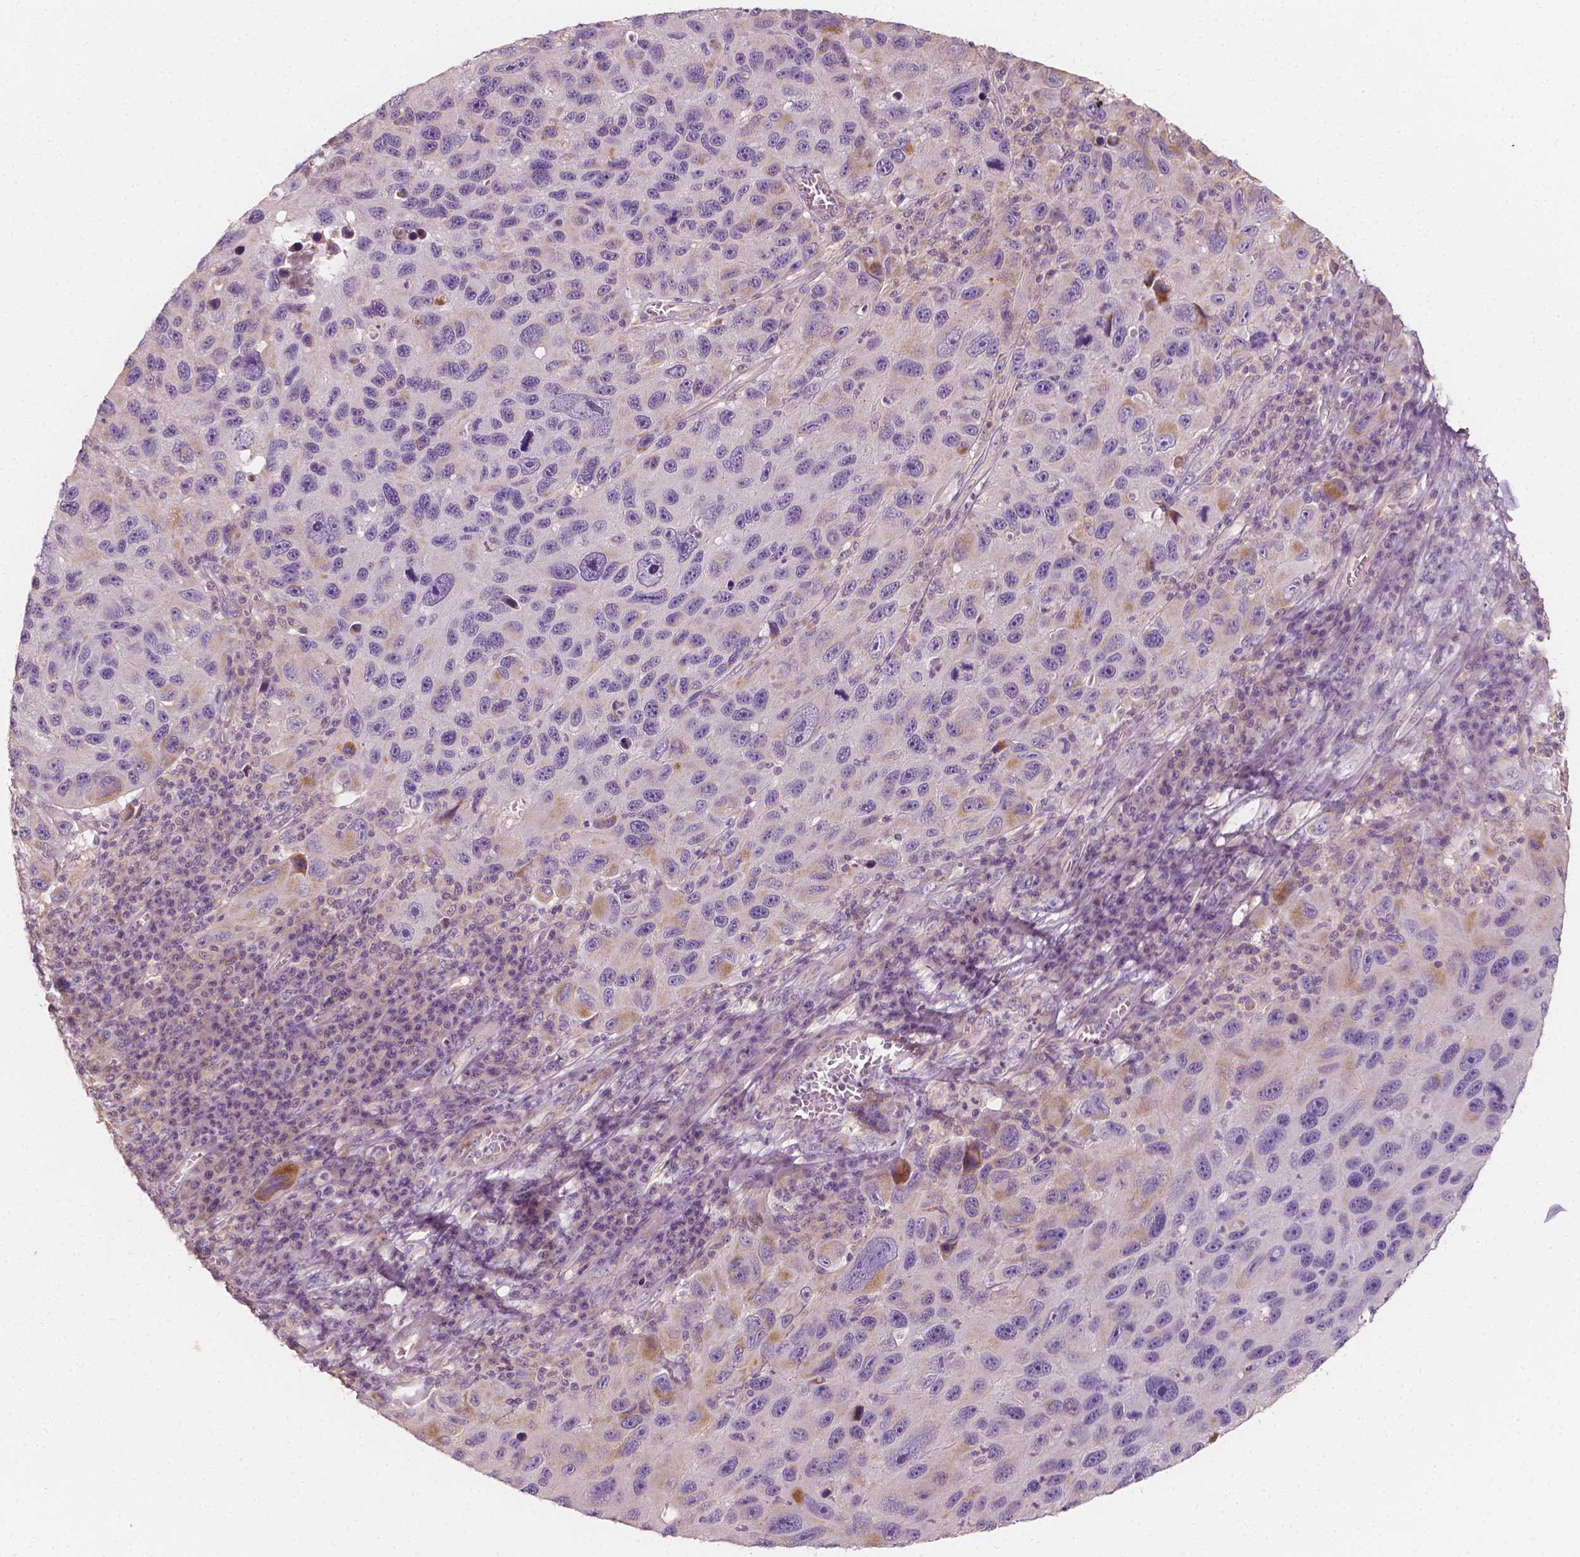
{"staining": {"intensity": "negative", "quantity": "none", "location": "none"}, "tissue": "melanoma", "cell_type": "Tumor cells", "image_type": "cancer", "snomed": [{"axis": "morphology", "description": "Malignant melanoma, NOS"}, {"axis": "topography", "description": "Skin"}], "caption": "DAB immunohistochemical staining of human melanoma displays no significant staining in tumor cells.", "gene": "SHPK", "patient": {"sex": "male", "age": 53}}